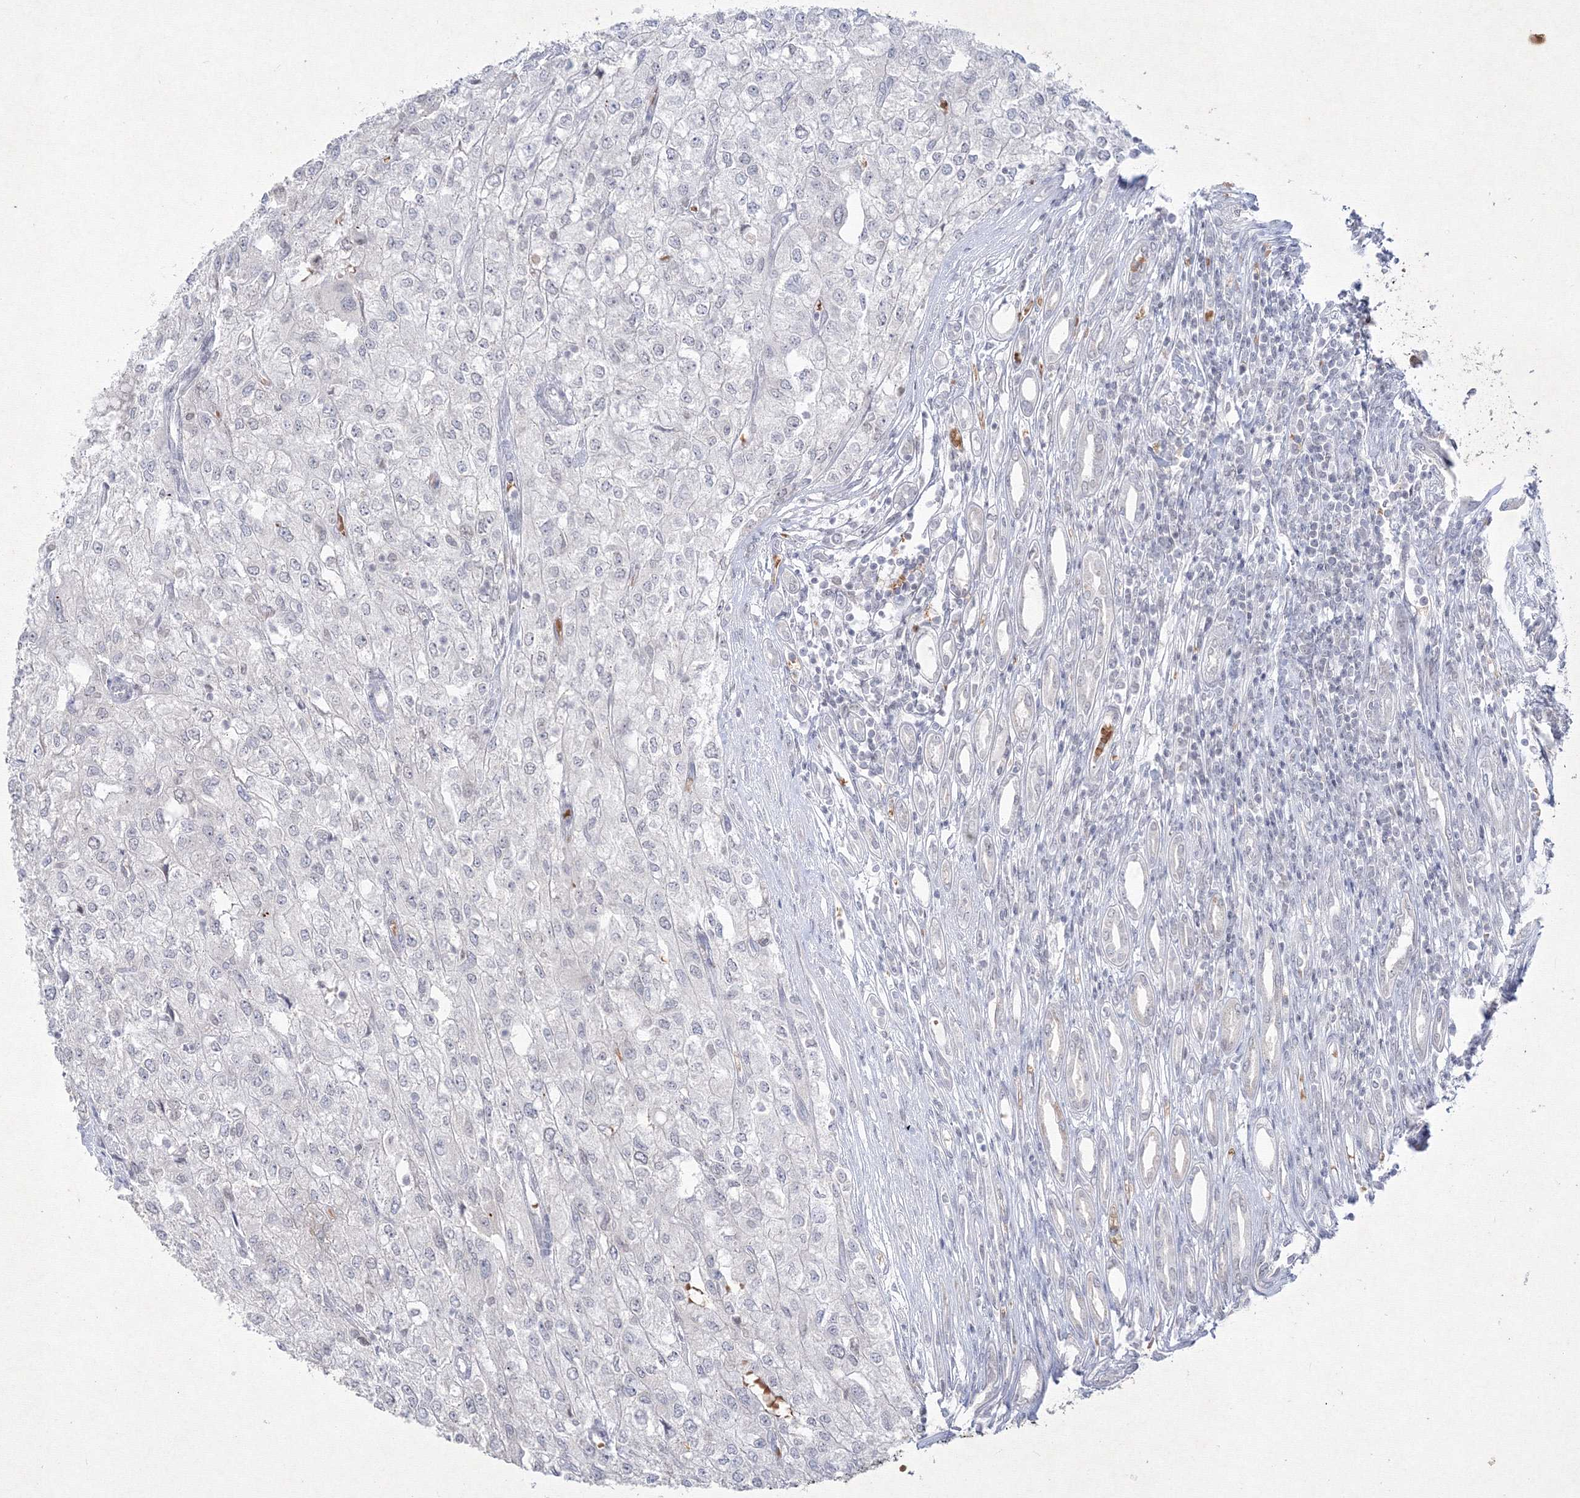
{"staining": {"intensity": "negative", "quantity": "none", "location": "none"}, "tissue": "renal cancer", "cell_type": "Tumor cells", "image_type": "cancer", "snomed": [{"axis": "morphology", "description": "Adenocarcinoma, NOS"}, {"axis": "topography", "description": "Kidney"}], "caption": "DAB (3,3'-diaminobenzidine) immunohistochemical staining of human renal adenocarcinoma displays no significant positivity in tumor cells.", "gene": "NXPE3", "patient": {"sex": "female", "age": 54}}